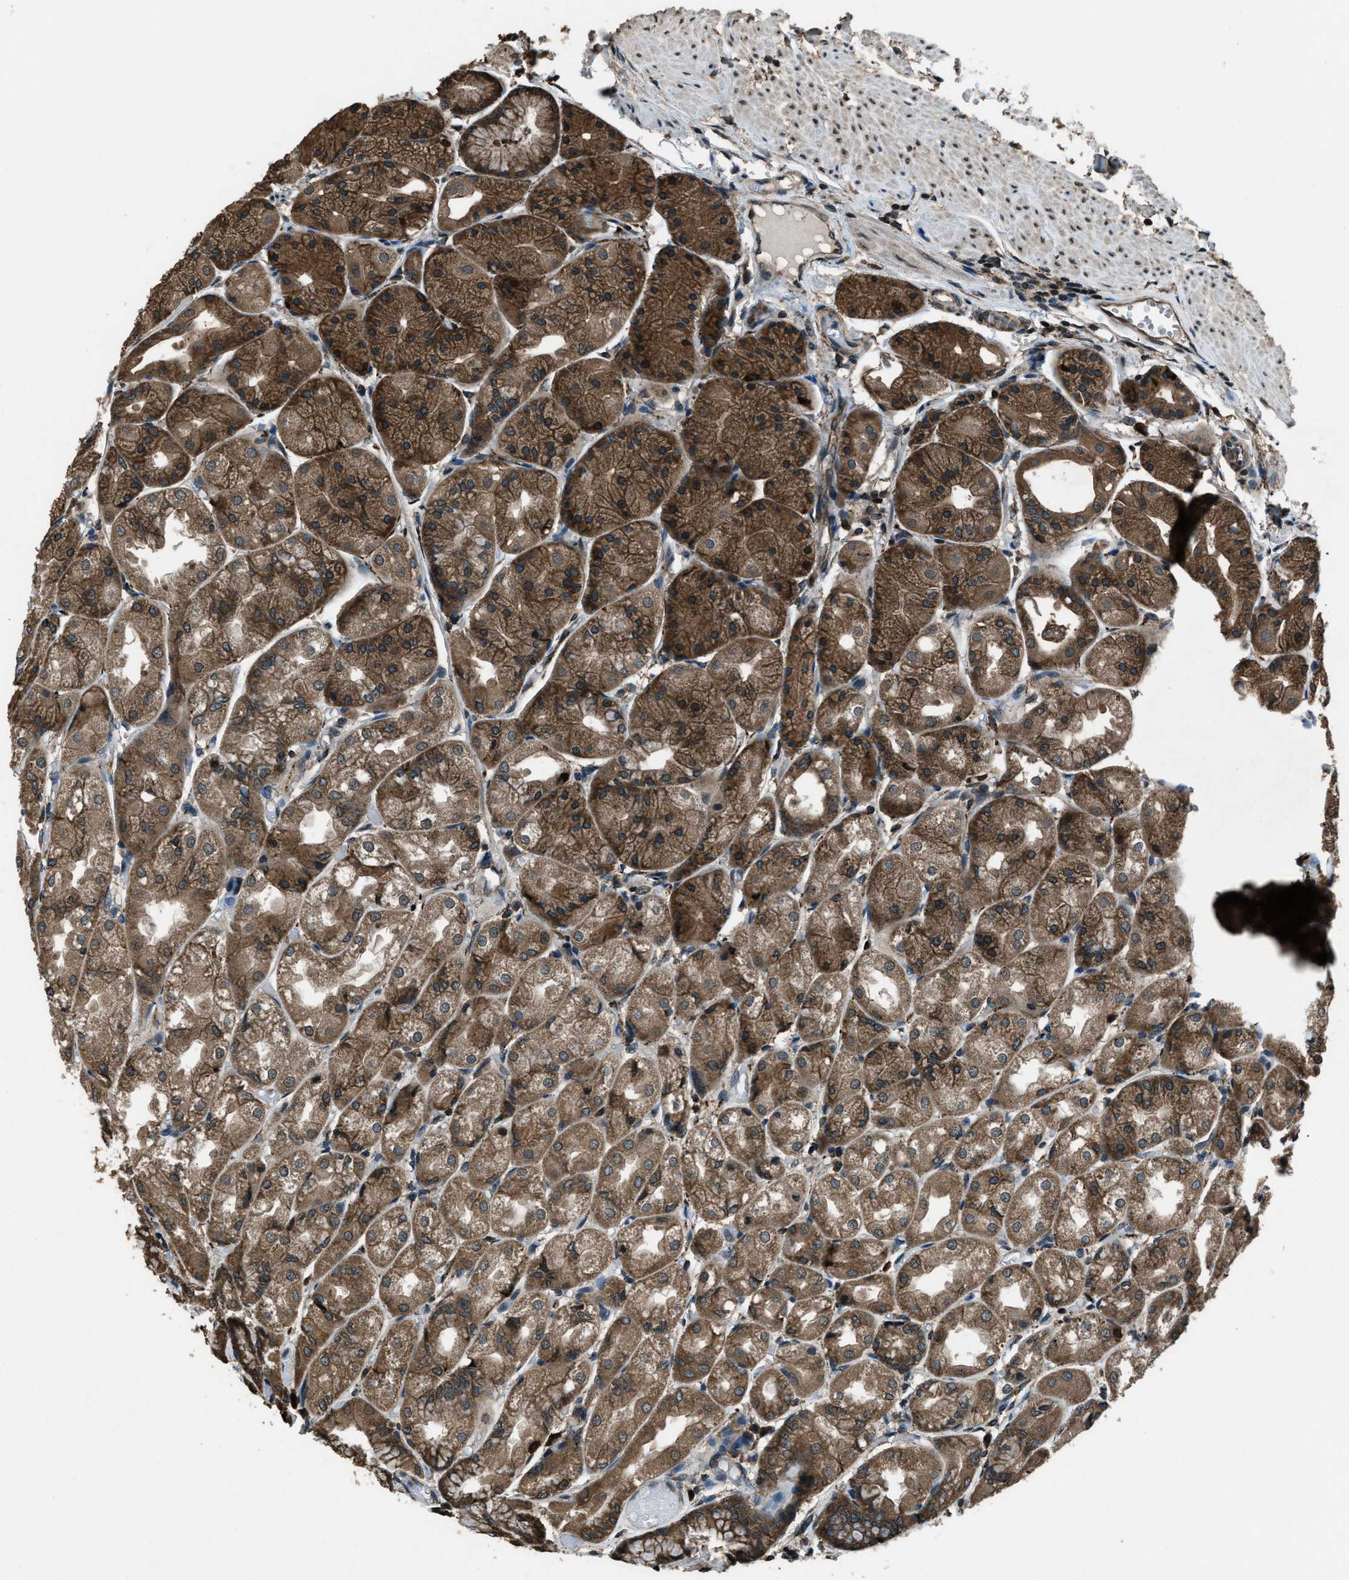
{"staining": {"intensity": "strong", "quantity": ">75%", "location": "cytoplasmic/membranous"}, "tissue": "stomach", "cell_type": "Glandular cells", "image_type": "normal", "snomed": [{"axis": "morphology", "description": "Normal tissue, NOS"}, {"axis": "topography", "description": "Stomach, upper"}], "caption": "Protein staining by IHC displays strong cytoplasmic/membranous expression in about >75% of glandular cells in benign stomach.", "gene": "TRIM4", "patient": {"sex": "male", "age": 72}}